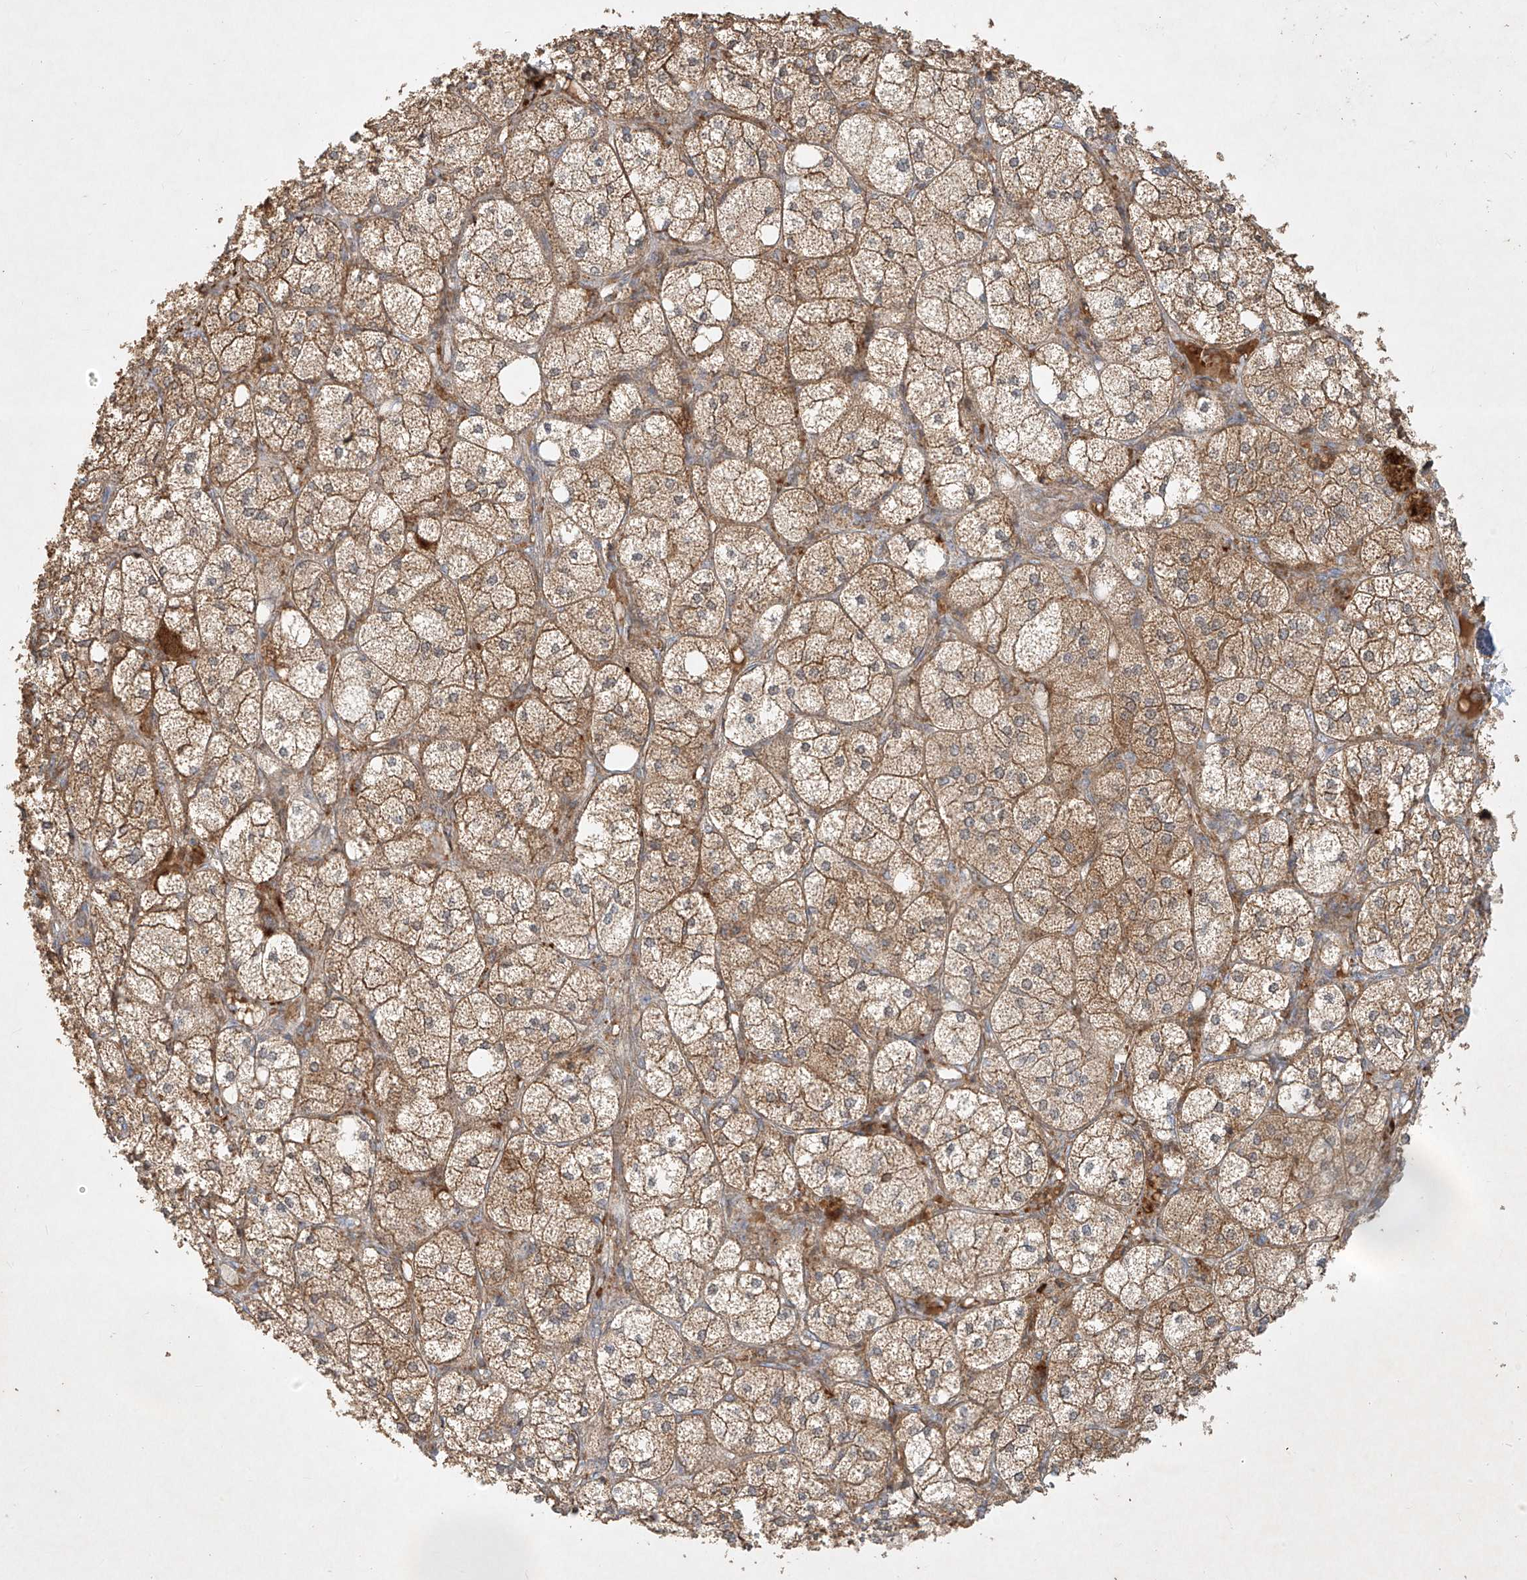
{"staining": {"intensity": "moderate", "quantity": ">75%", "location": "cytoplasmic/membranous"}, "tissue": "adrenal gland", "cell_type": "Glandular cells", "image_type": "normal", "snomed": [{"axis": "morphology", "description": "Normal tissue, NOS"}, {"axis": "topography", "description": "Adrenal gland"}], "caption": "Normal adrenal gland demonstrates moderate cytoplasmic/membranous expression in about >75% of glandular cells Using DAB (brown) and hematoxylin (blue) stains, captured at high magnification using brightfield microscopy..", "gene": "KPNA7", "patient": {"sex": "female", "age": 61}}